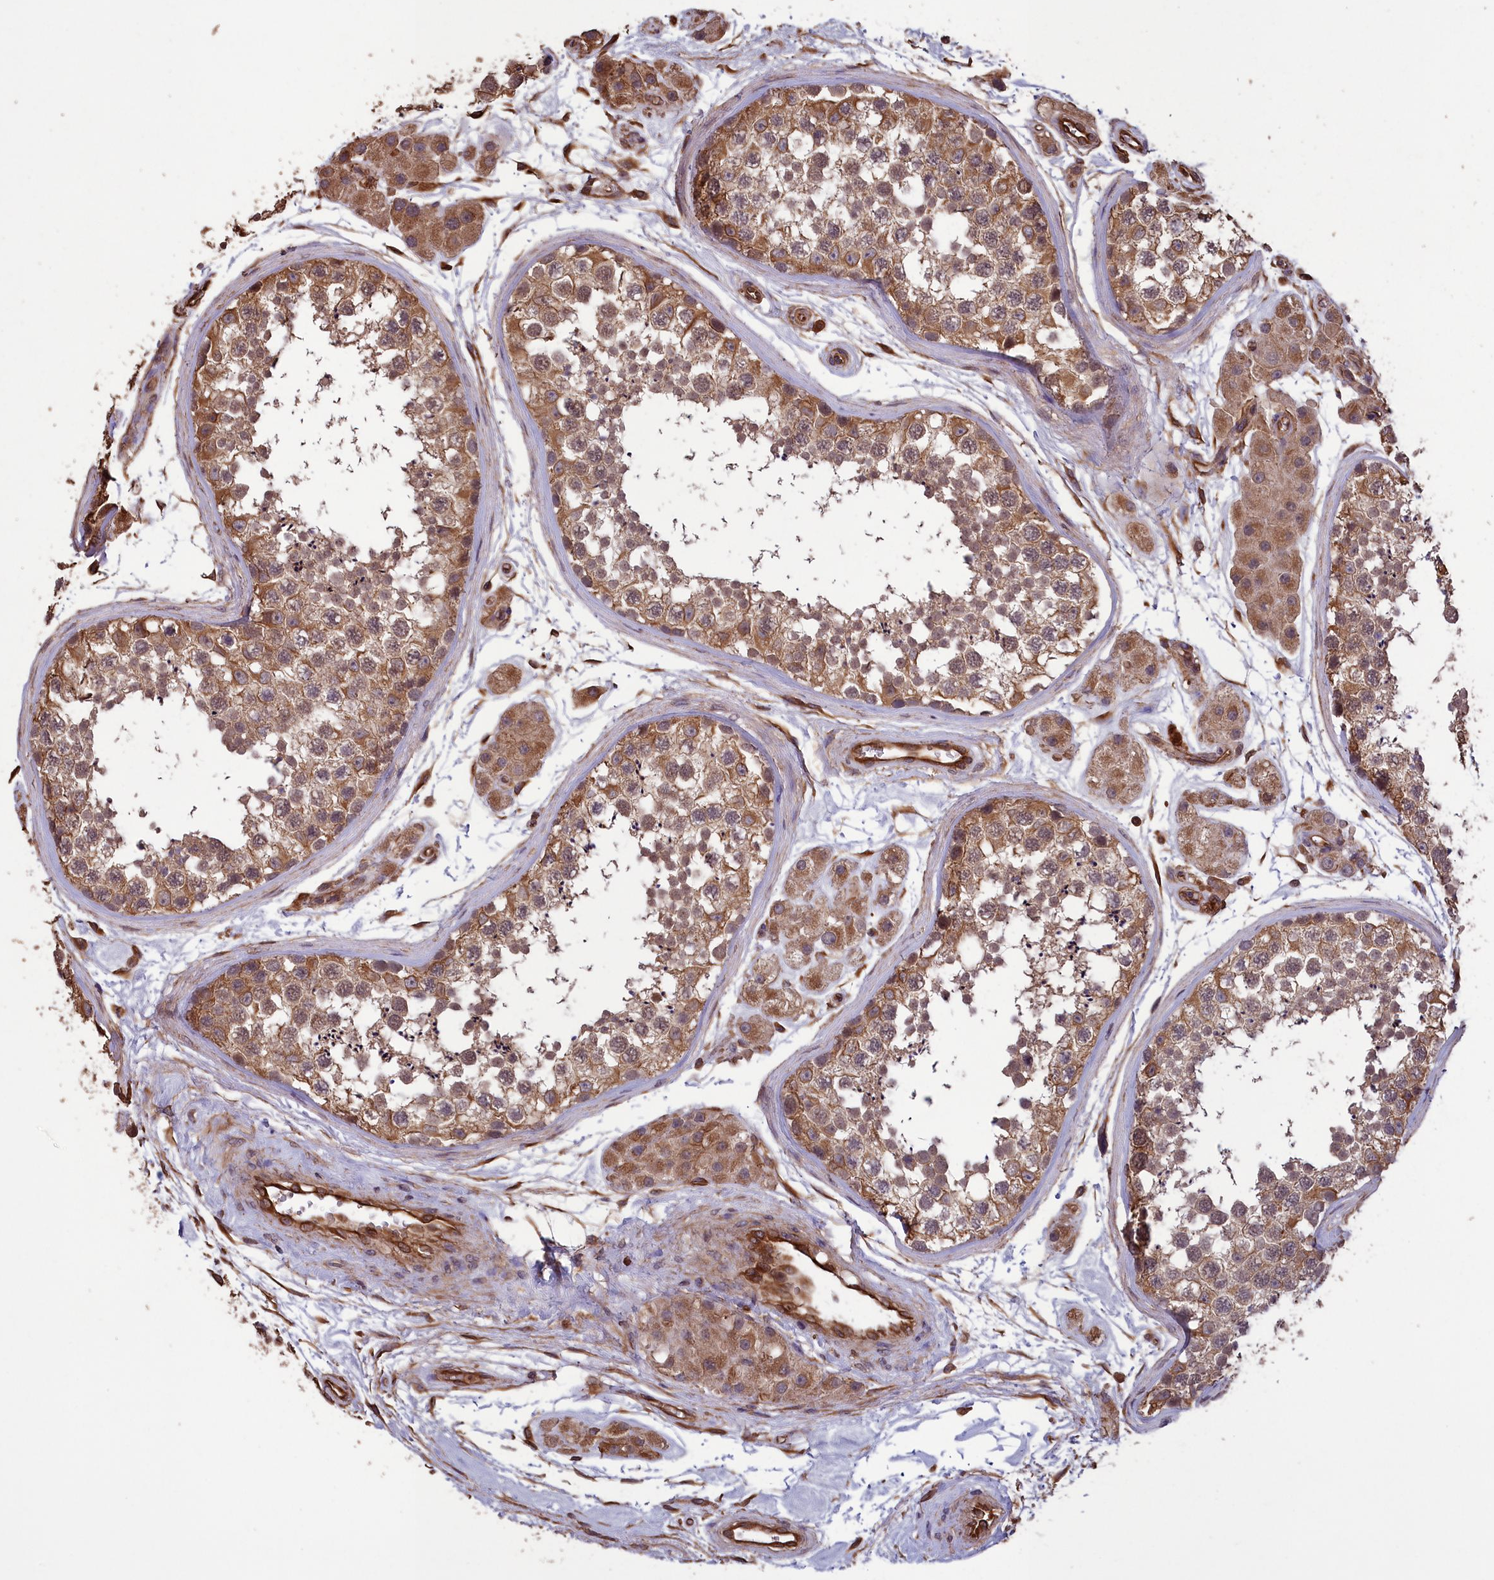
{"staining": {"intensity": "moderate", "quantity": ">75%", "location": "cytoplasmic/membranous,nuclear"}, "tissue": "testis", "cell_type": "Cells in seminiferous ducts", "image_type": "normal", "snomed": [{"axis": "morphology", "description": "Normal tissue, NOS"}, {"axis": "topography", "description": "Testis"}], "caption": "Immunohistochemistry micrograph of normal human testis stained for a protein (brown), which displays medium levels of moderate cytoplasmic/membranous,nuclear positivity in about >75% of cells in seminiferous ducts.", "gene": "DAPK3", "patient": {"sex": "male", "age": 56}}